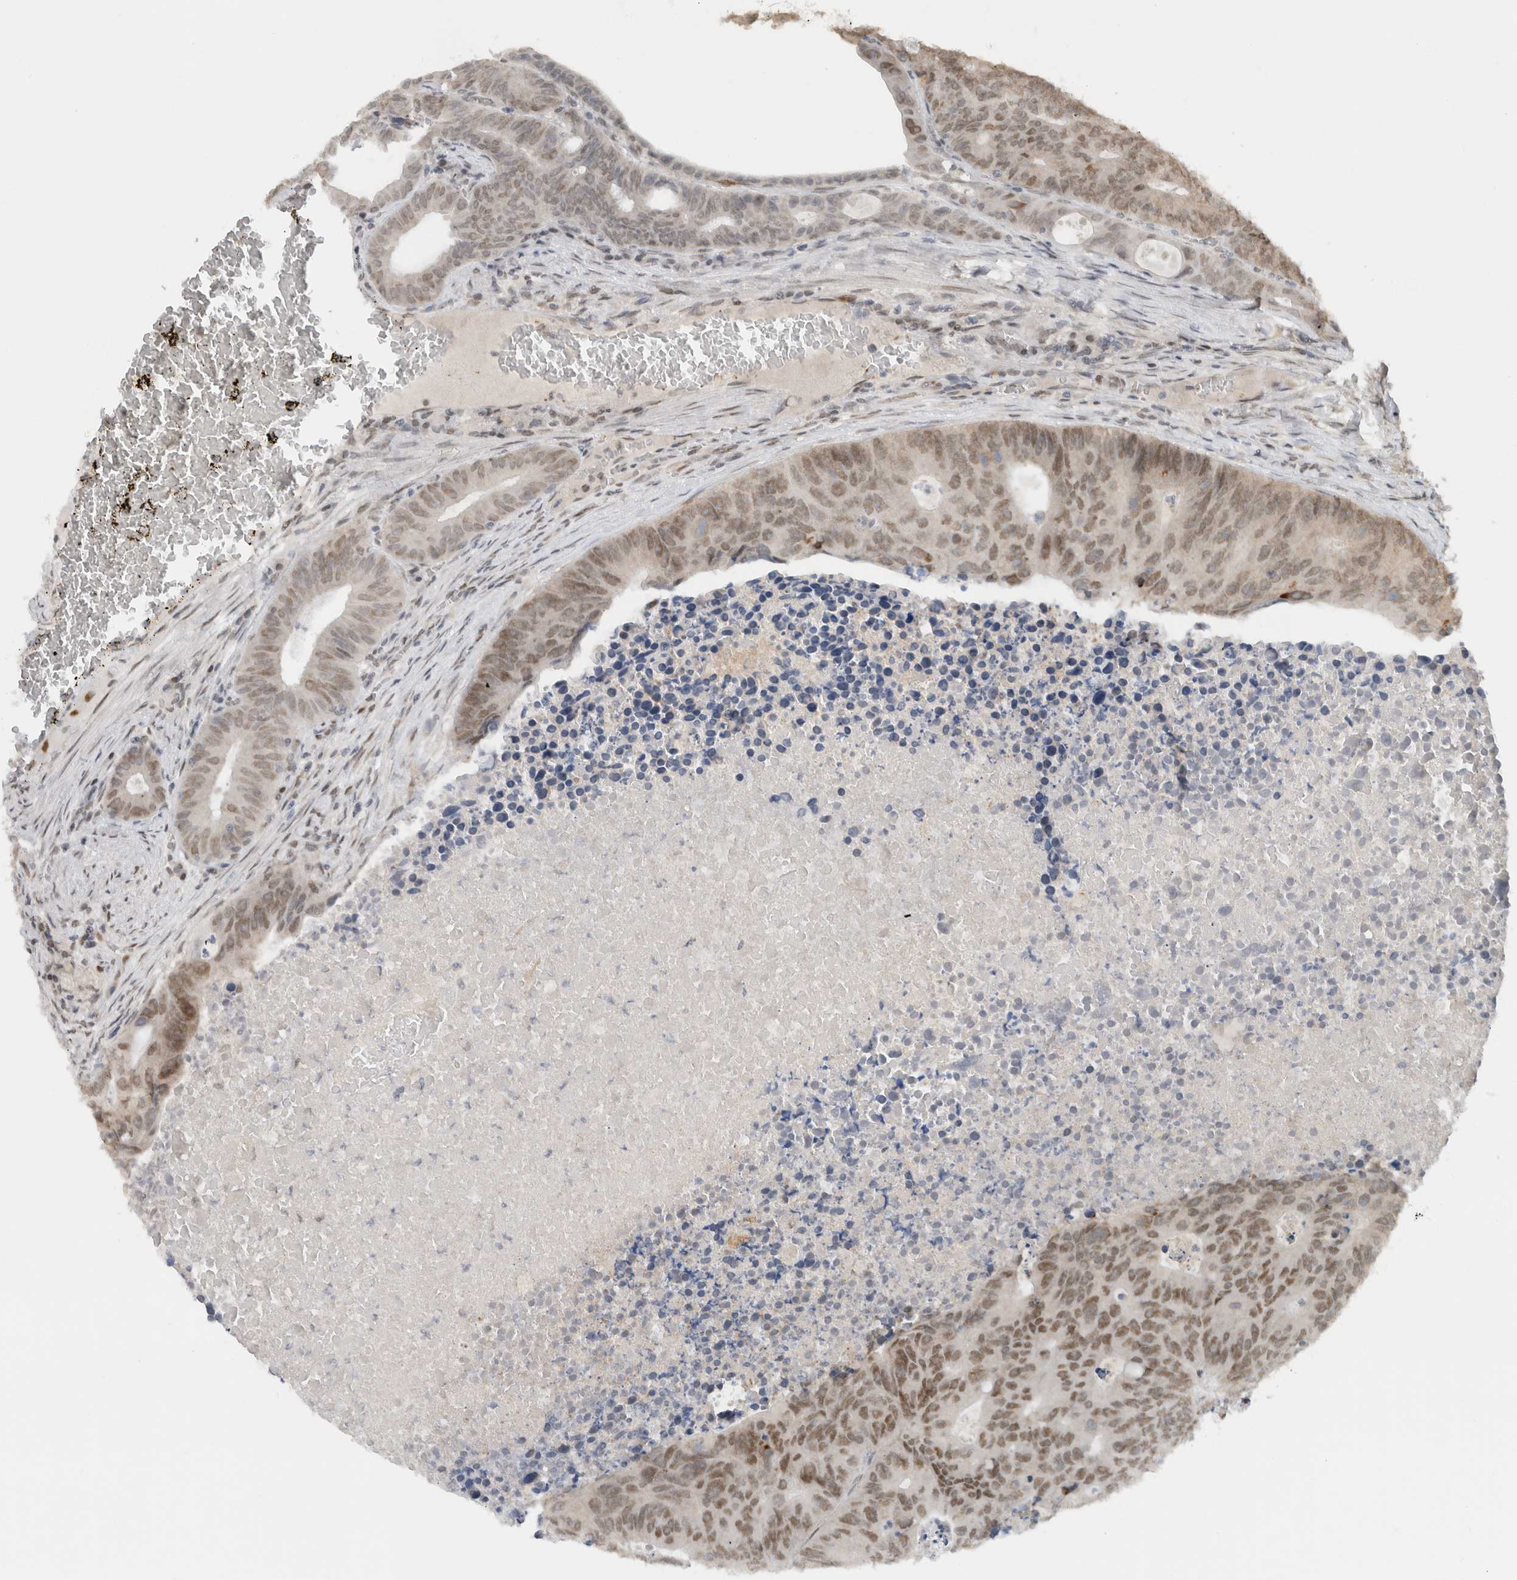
{"staining": {"intensity": "moderate", "quantity": ">75%", "location": "nuclear"}, "tissue": "colorectal cancer", "cell_type": "Tumor cells", "image_type": "cancer", "snomed": [{"axis": "morphology", "description": "Adenocarcinoma, NOS"}, {"axis": "topography", "description": "Colon"}], "caption": "Immunohistochemical staining of human colorectal cancer reveals medium levels of moderate nuclear positivity in about >75% of tumor cells.", "gene": "HNRNPR", "patient": {"sex": "male", "age": 87}}